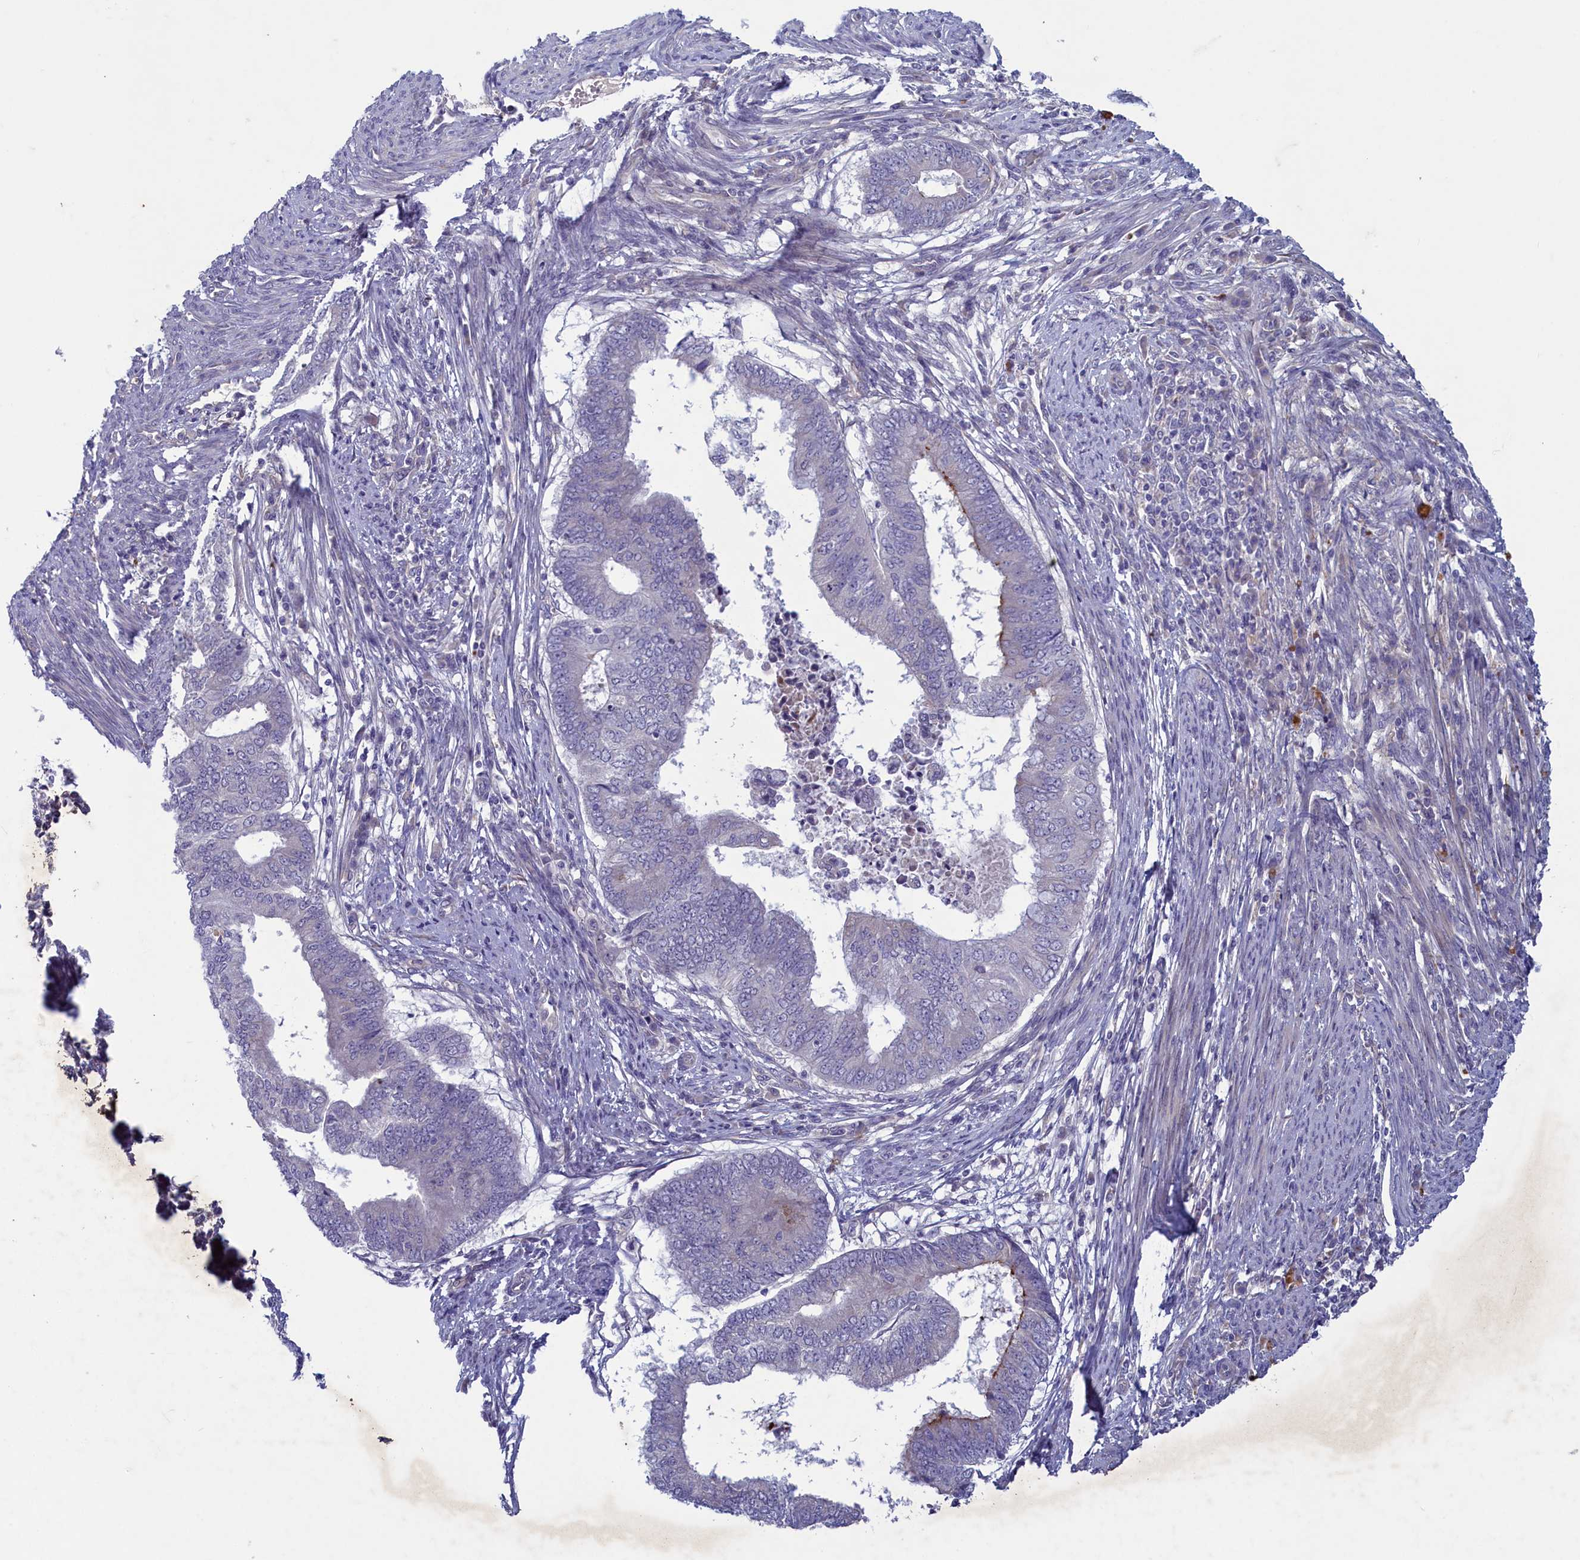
{"staining": {"intensity": "negative", "quantity": "none", "location": "none"}, "tissue": "endometrial cancer", "cell_type": "Tumor cells", "image_type": "cancer", "snomed": [{"axis": "morphology", "description": "Polyp, NOS"}, {"axis": "morphology", "description": "Adenocarcinoma, NOS"}, {"axis": "morphology", "description": "Adenoma, NOS"}, {"axis": "topography", "description": "Endometrium"}], "caption": "DAB (3,3'-diaminobenzidine) immunohistochemical staining of endometrial polyp shows no significant staining in tumor cells.", "gene": "PLEKHG6", "patient": {"sex": "female", "age": 79}}